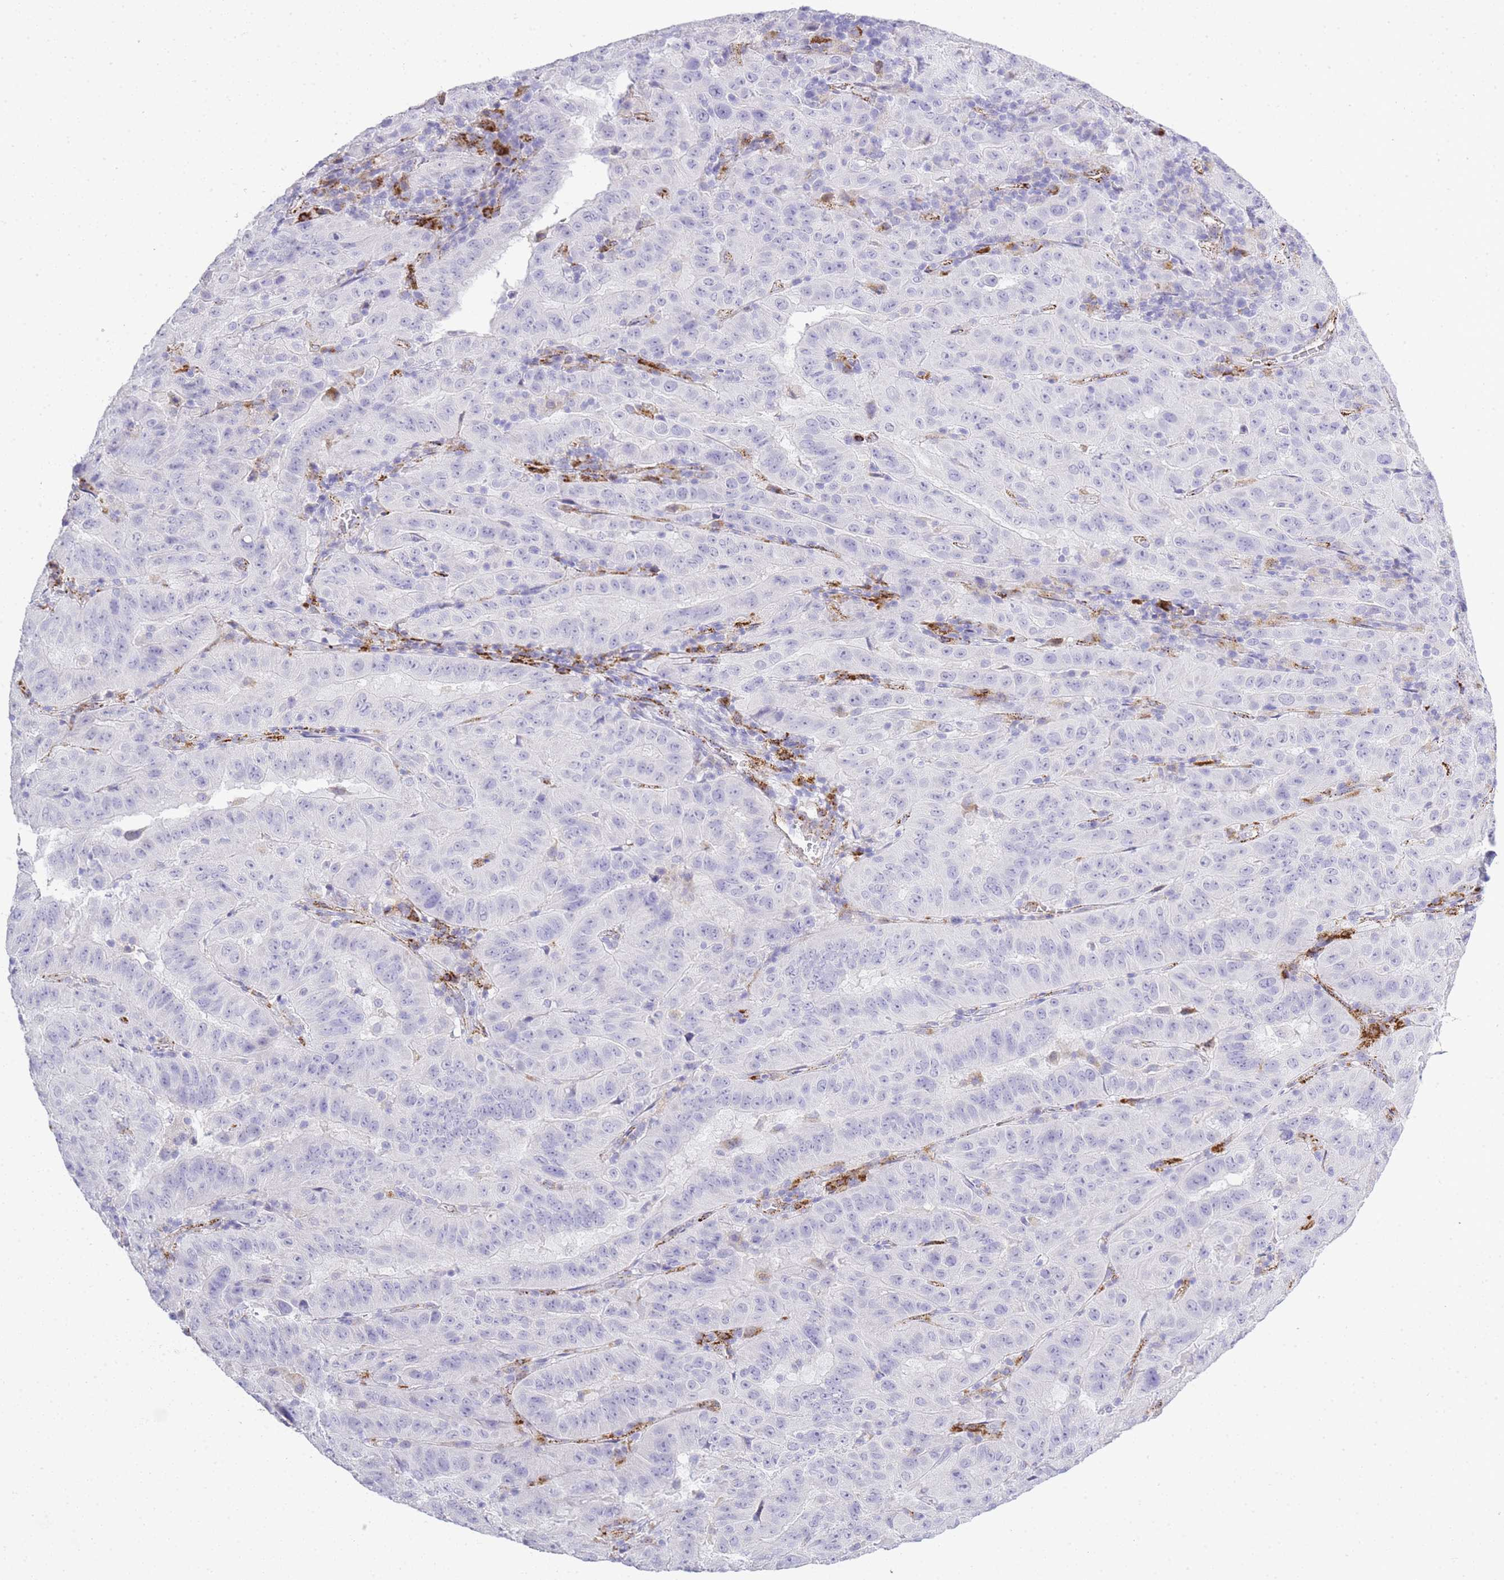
{"staining": {"intensity": "negative", "quantity": "none", "location": "none"}, "tissue": "pancreatic cancer", "cell_type": "Tumor cells", "image_type": "cancer", "snomed": [{"axis": "morphology", "description": "Adenocarcinoma, NOS"}, {"axis": "topography", "description": "Pancreas"}], "caption": "Adenocarcinoma (pancreatic) stained for a protein using immunohistochemistry (IHC) demonstrates no positivity tumor cells.", "gene": "RHO", "patient": {"sex": "male", "age": 63}}